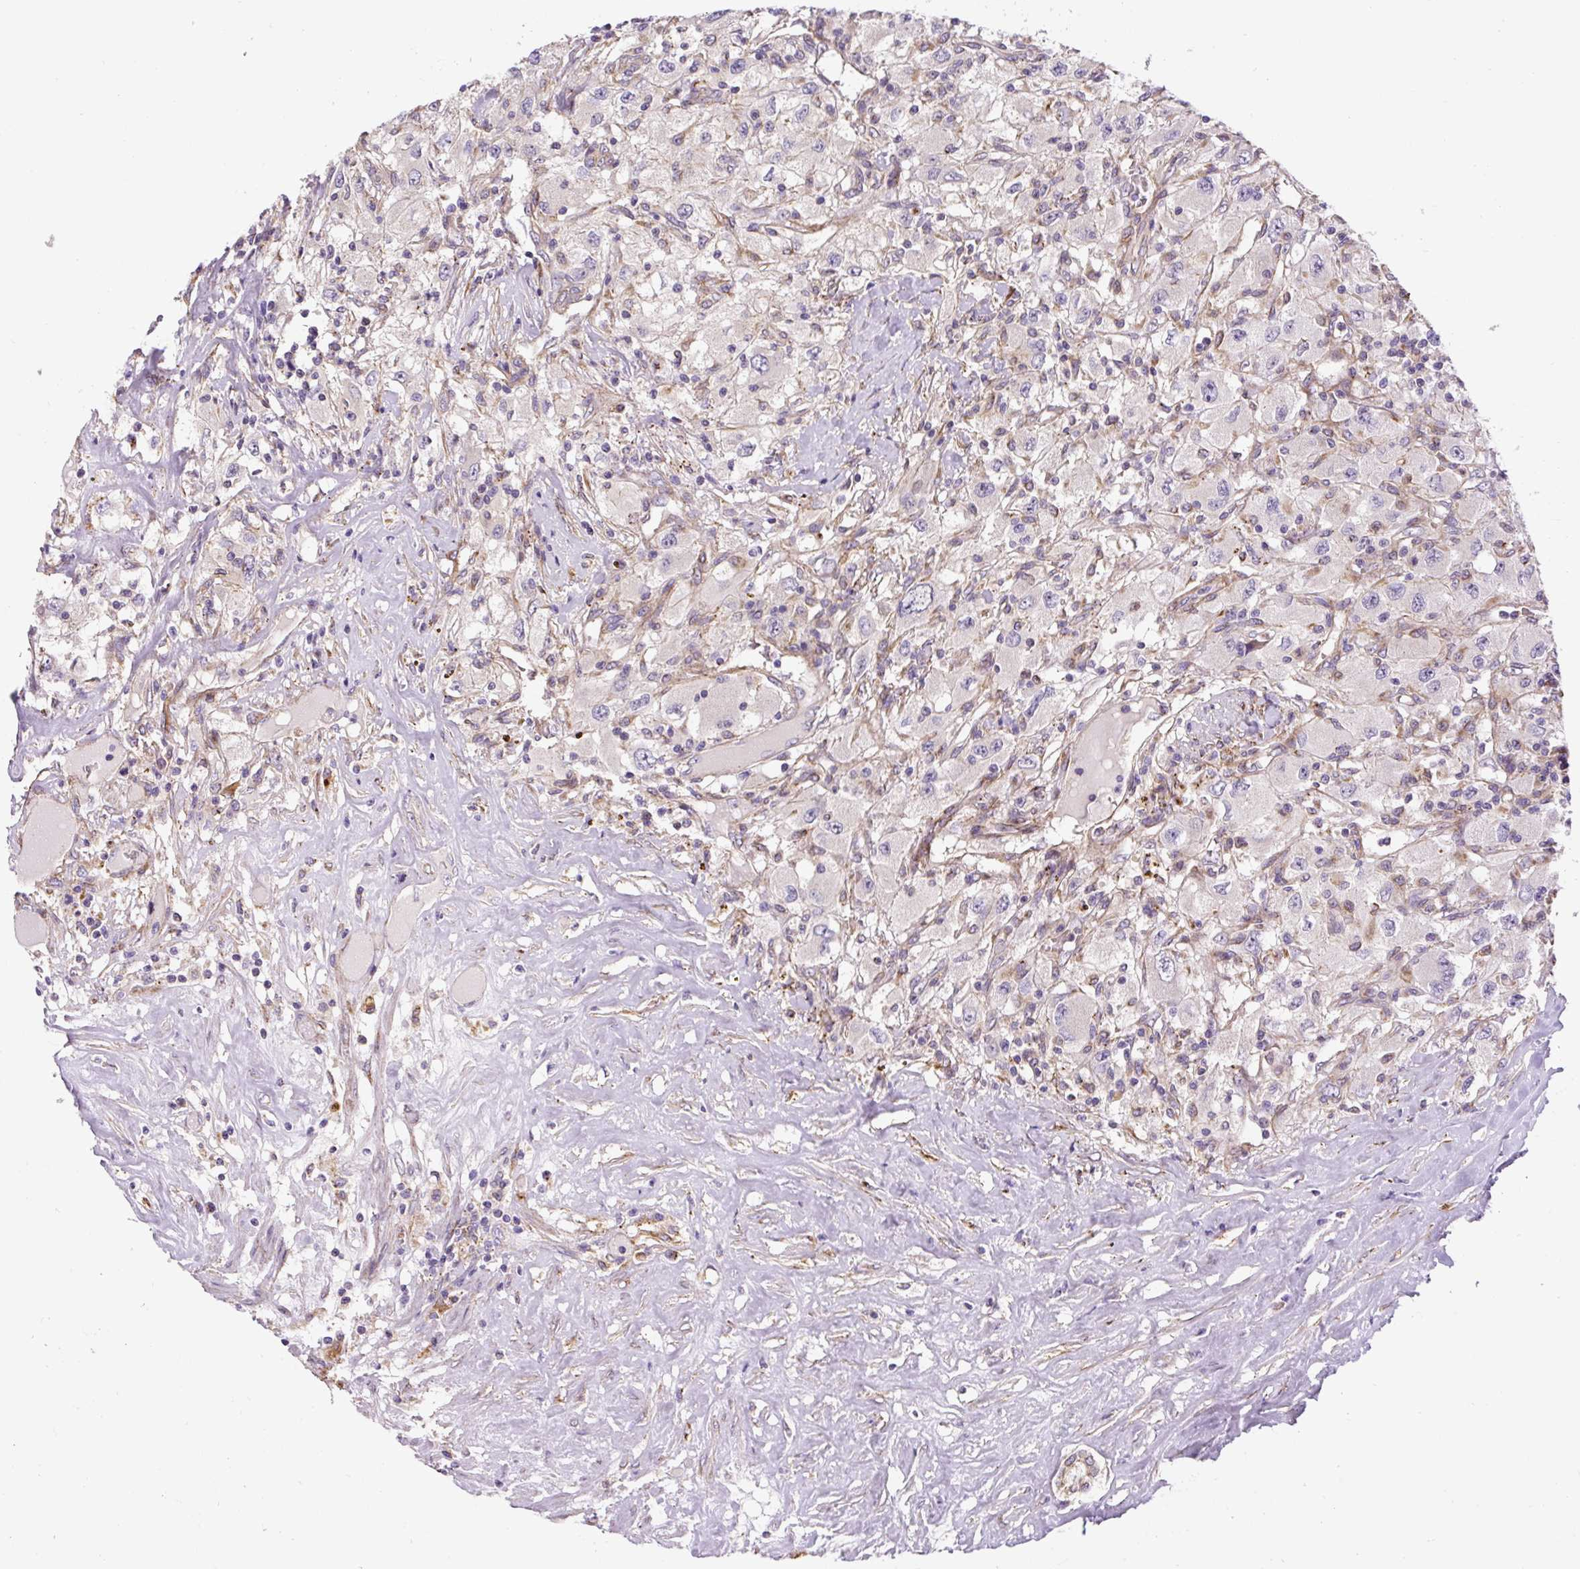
{"staining": {"intensity": "weak", "quantity": "<25%", "location": "cytoplasmic/membranous"}, "tissue": "renal cancer", "cell_type": "Tumor cells", "image_type": "cancer", "snomed": [{"axis": "morphology", "description": "Adenocarcinoma, NOS"}, {"axis": "topography", "description": "Kidney"}], "caption": "A micrograph of human renal cancer (adenocarcinoma) is negative for staining in tumor cells.", "gene": "RNF170", "patient": {"sex": "female", "age": 67}}